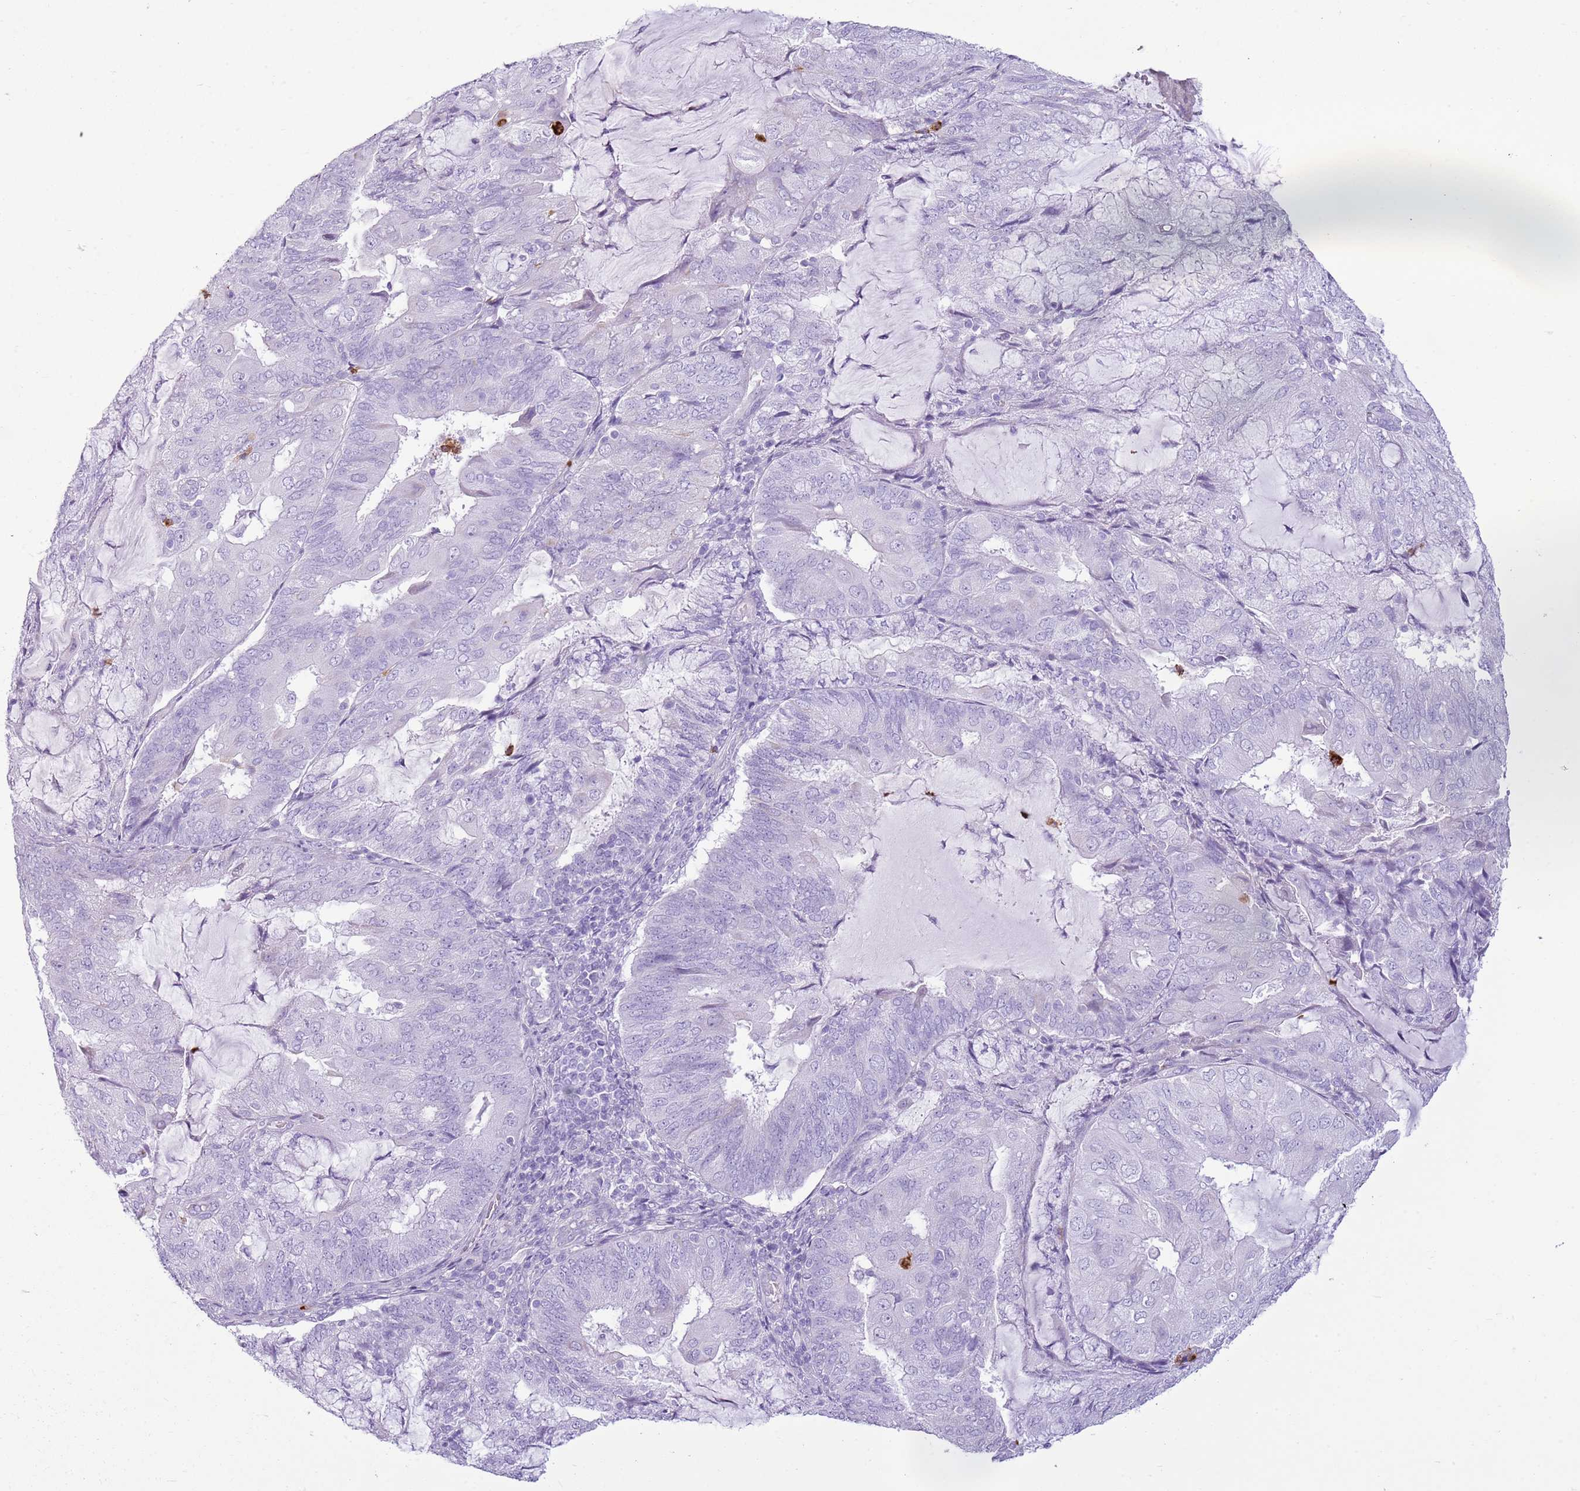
{"staining": {"intensity": "negative", "quantity": "none", "location": "none"}, "tissue": "endometrial cancer", "cell_type": "Tumor cells", "image_type": "cancer", "snomed": [{"axis": "morphology", "description": "Adenocarcinoma, NOS"}, {"axis": "topography", "description": "Endometrium"}], "caption": "Human endometrial cancer (adenocarcinoma) stained for a protein using IHC shows no positivity in tumor cells.", "gene": "CD177", "patient": {"sex": "female", "age": 81}}